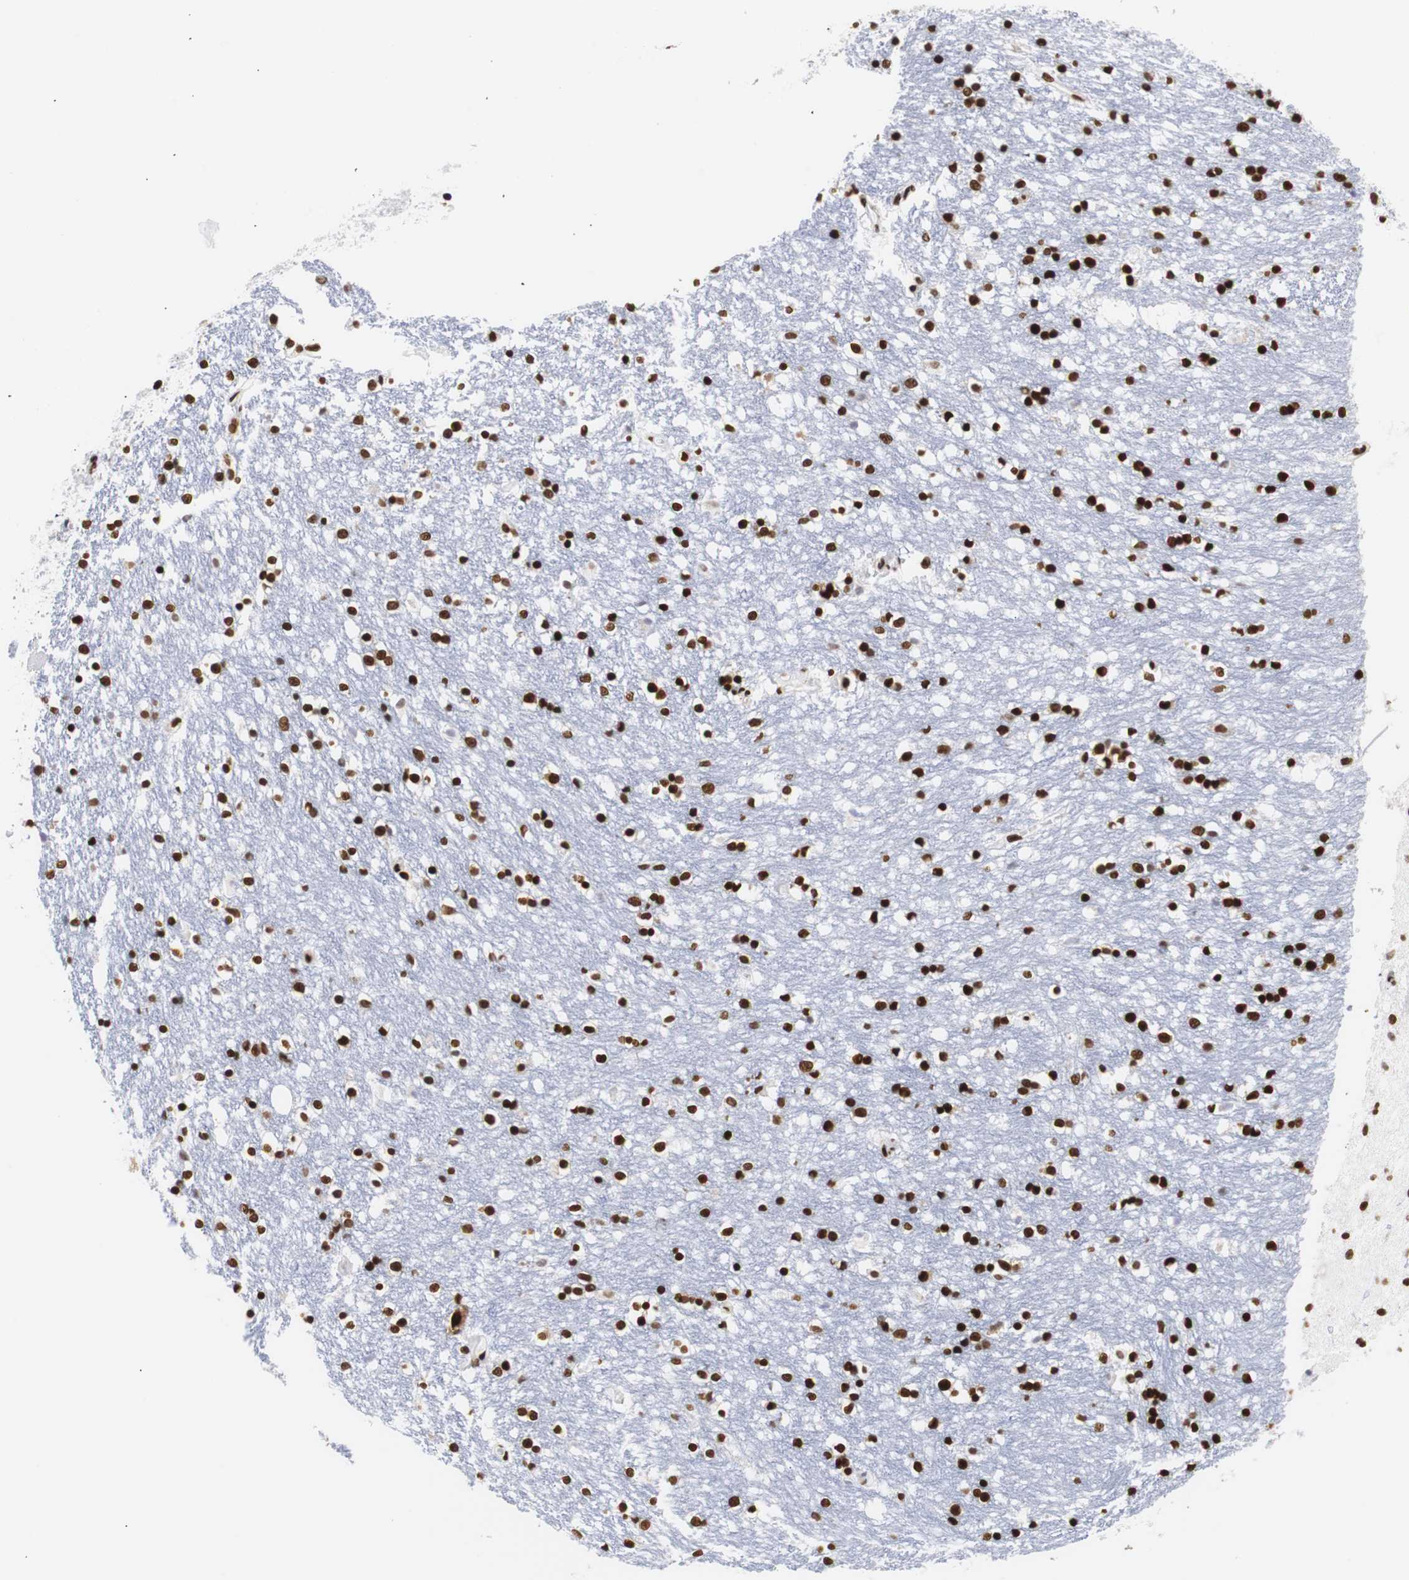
{"staining": {"intensity": "strong", "quantity": ">75%", "location": "nuclear"}, "tissue": "caudate", "cell_type": "Glial cells", "image_type": "normal", "snomed": [{"axis": "morphology", "description": "Normal tissue, NOS"}, {"axis": "topography", "description": "Lateral ventricle wall"}], "caption": "Immunohistochemical staining of unremarkable caudate displays high levels of strong nuclear staining in approximately >75% of glial cells.", "gene": "HNRNPH2", "patient": {"sex": "female", "age": 54}}